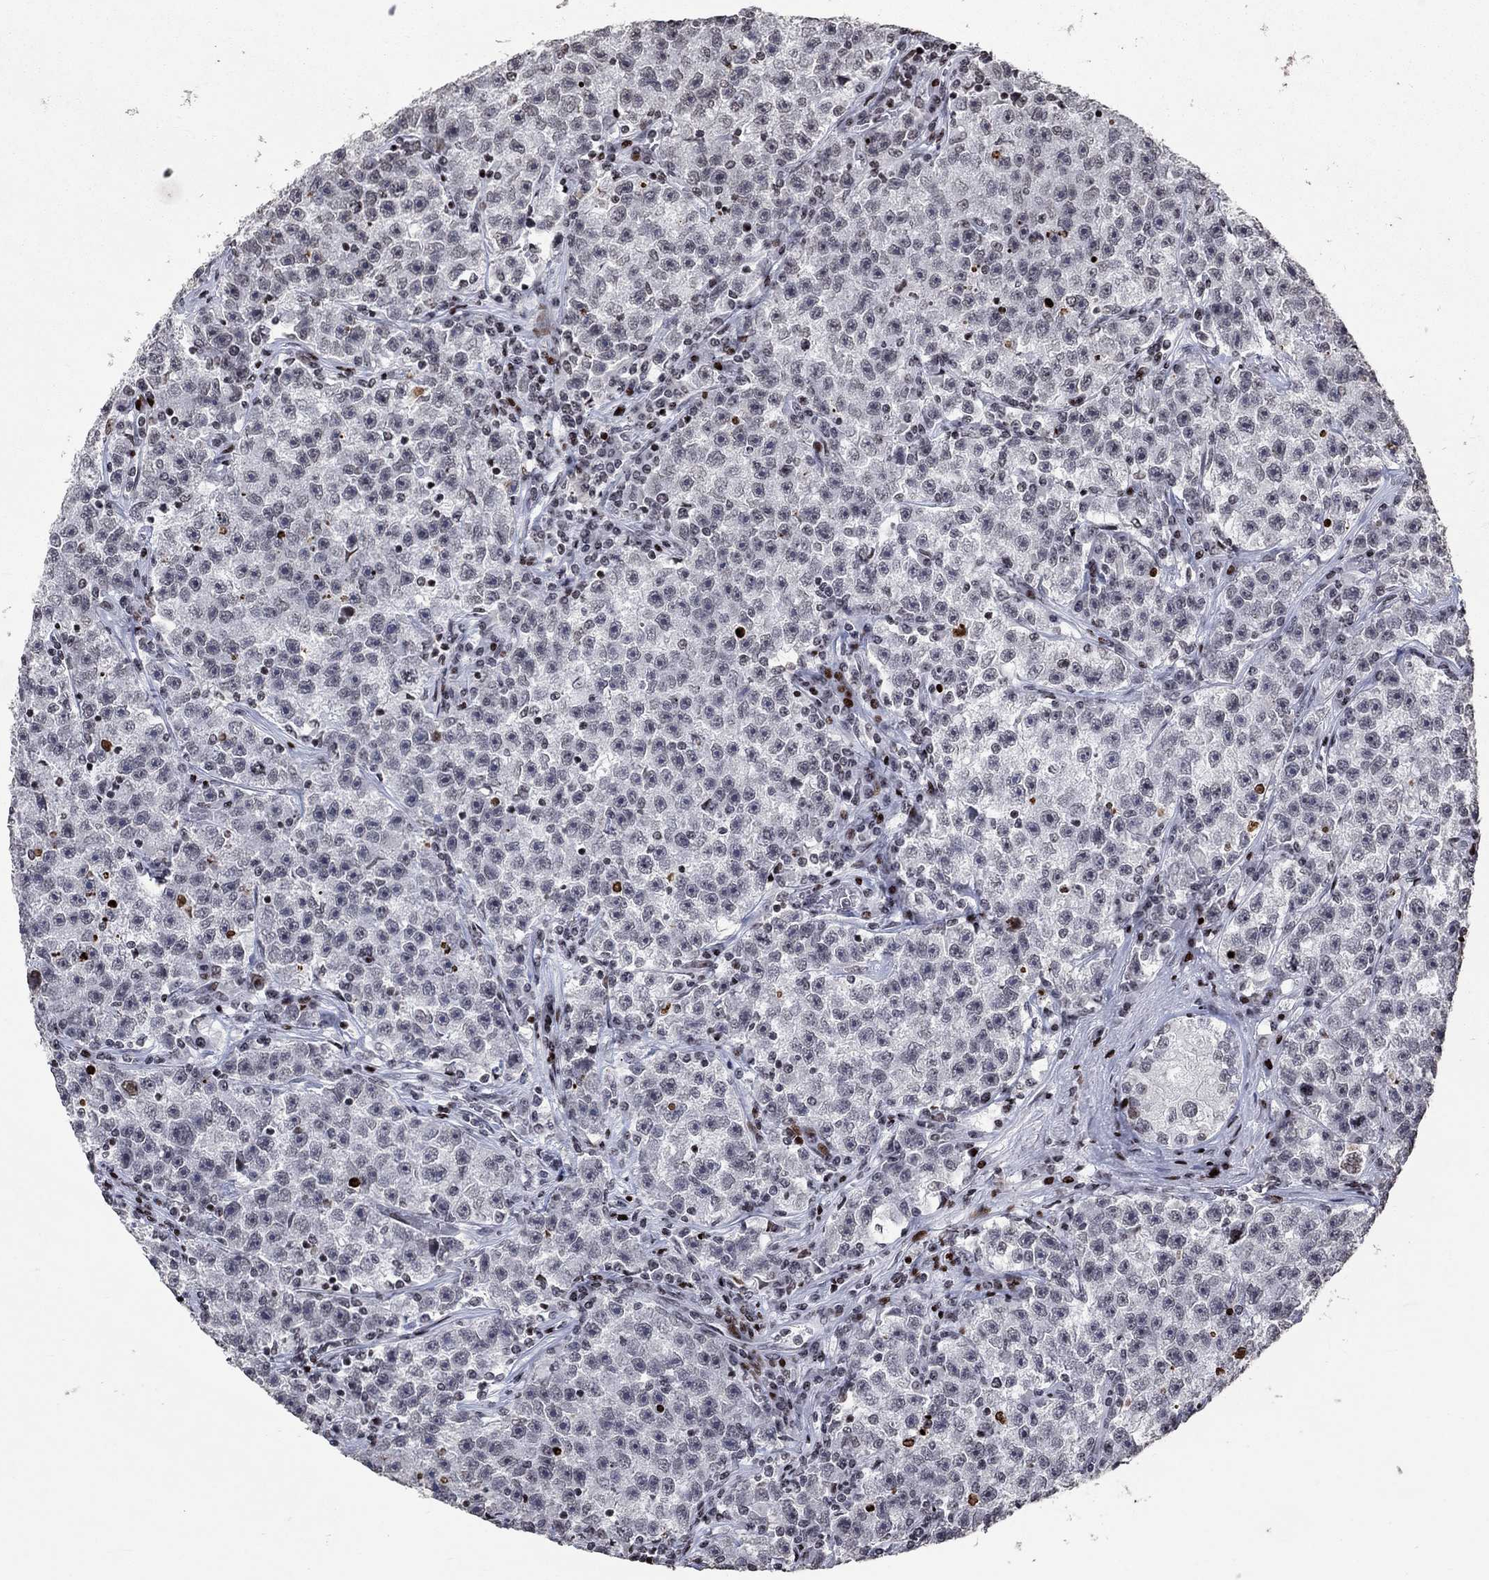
{"staining": {"intensity": "negative", "quantity": "none", "location": "none"}, "tissue": "testis cancer", "cell_type": "Tumor cells", "image_type": "cancer", "snomed": [{"axis": "morphology", "description": "Seminoma, NOS"}, {"axis": "topography", "description": "Testis"}], "caption": "Testis cancer was stained to show a protein in brown. There is no significant positivity in tumor cells. Nuclei are stained in blue.", "gene": "SRSF3", "patient": {"sex": "male", "age": 22}}